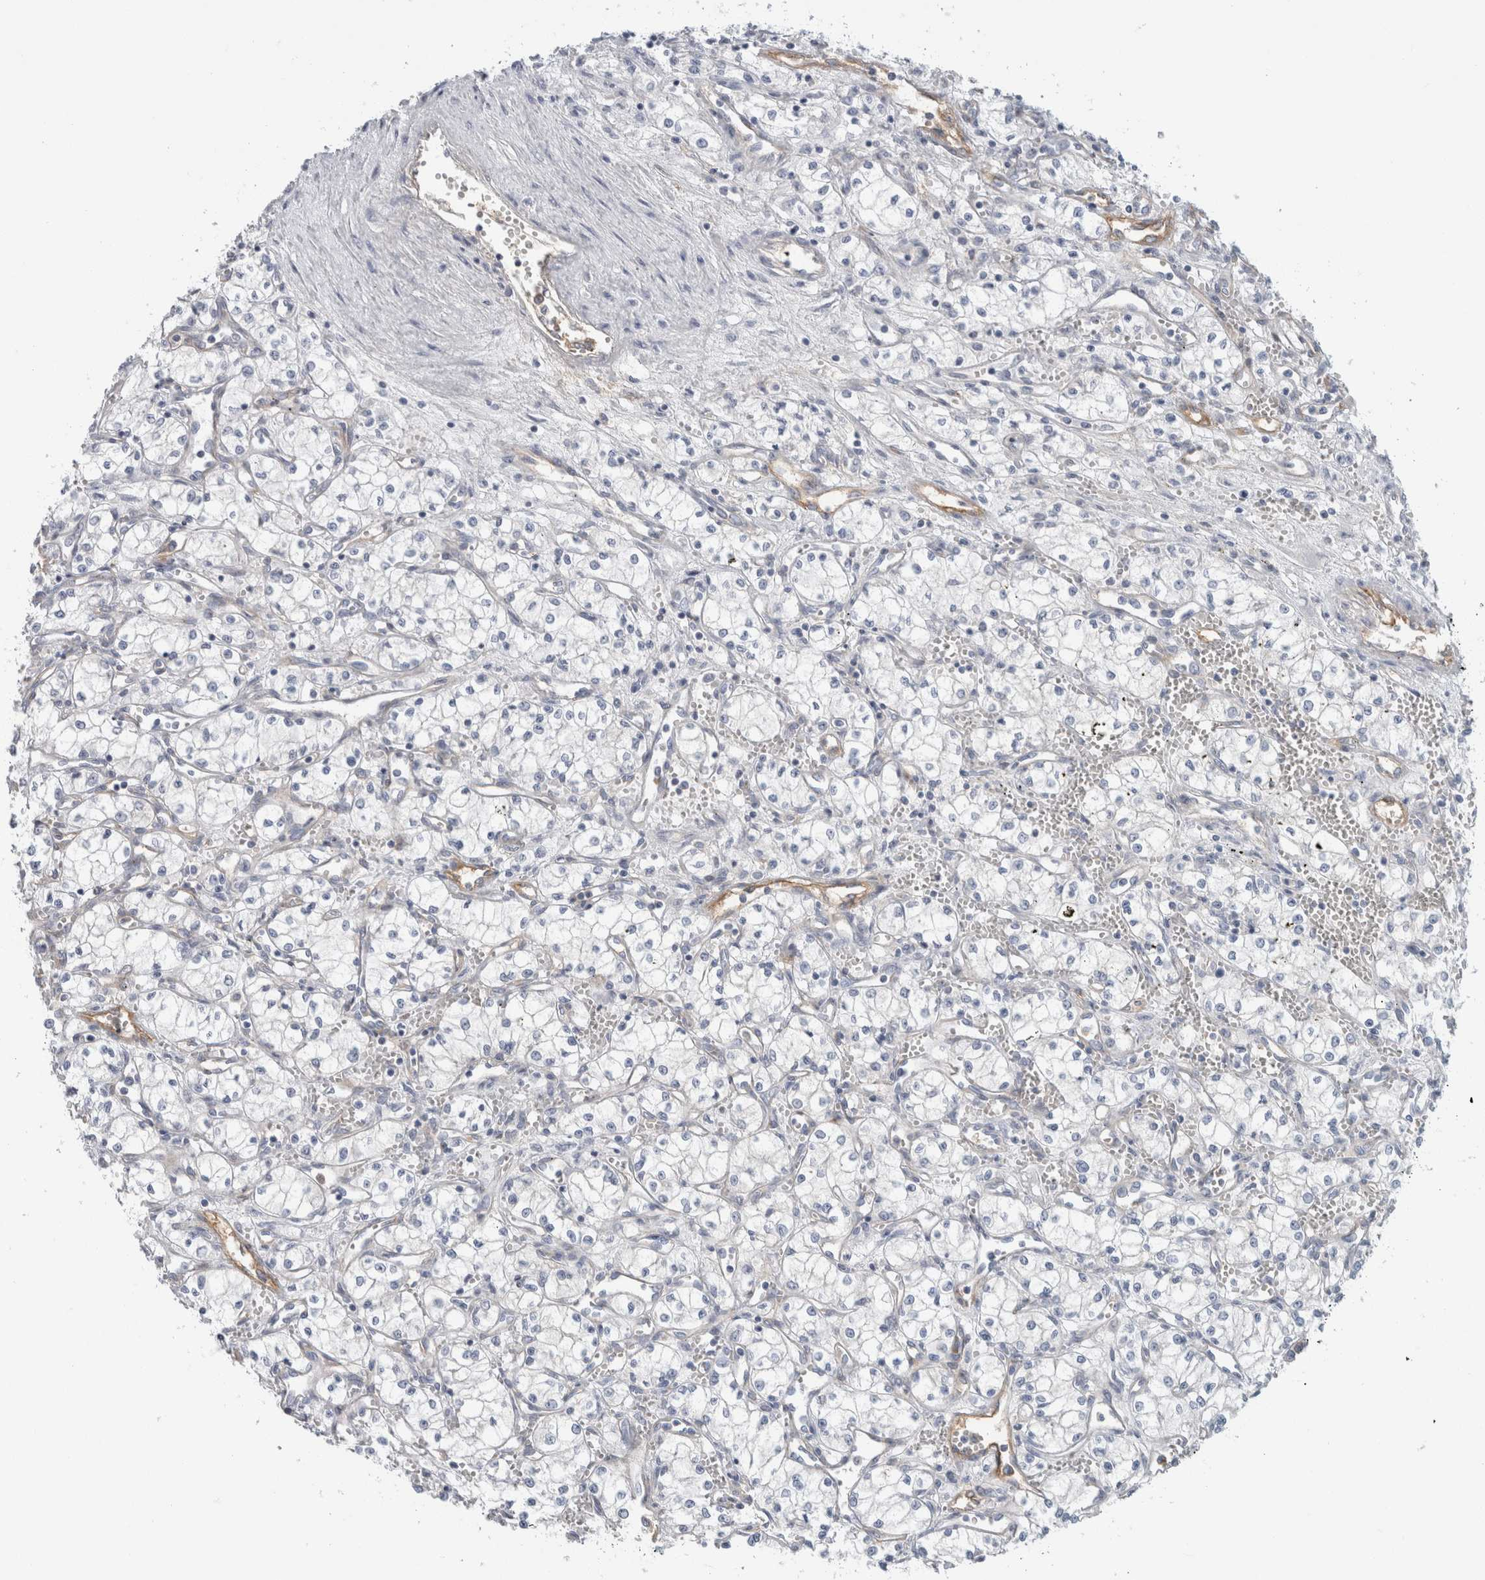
{"staining": {"intensity": "negative", "quantity": "none", "location": "none"}, "tissue": "renal cancer", "cell_type": "Tumor cells", "image_type": "cancer", "snomed": [{"axis": "morphology", "description": "Adenocarcinoma, NOS"}, {"axis": "topography", "description": "Kidney"}], "caption": "An IHC photomicrograph of renal cancer is shown. There is no staining in tumor cells of renal cancer.", "gene": "CD55", "patient": {"sex": "male", "age": 59}}